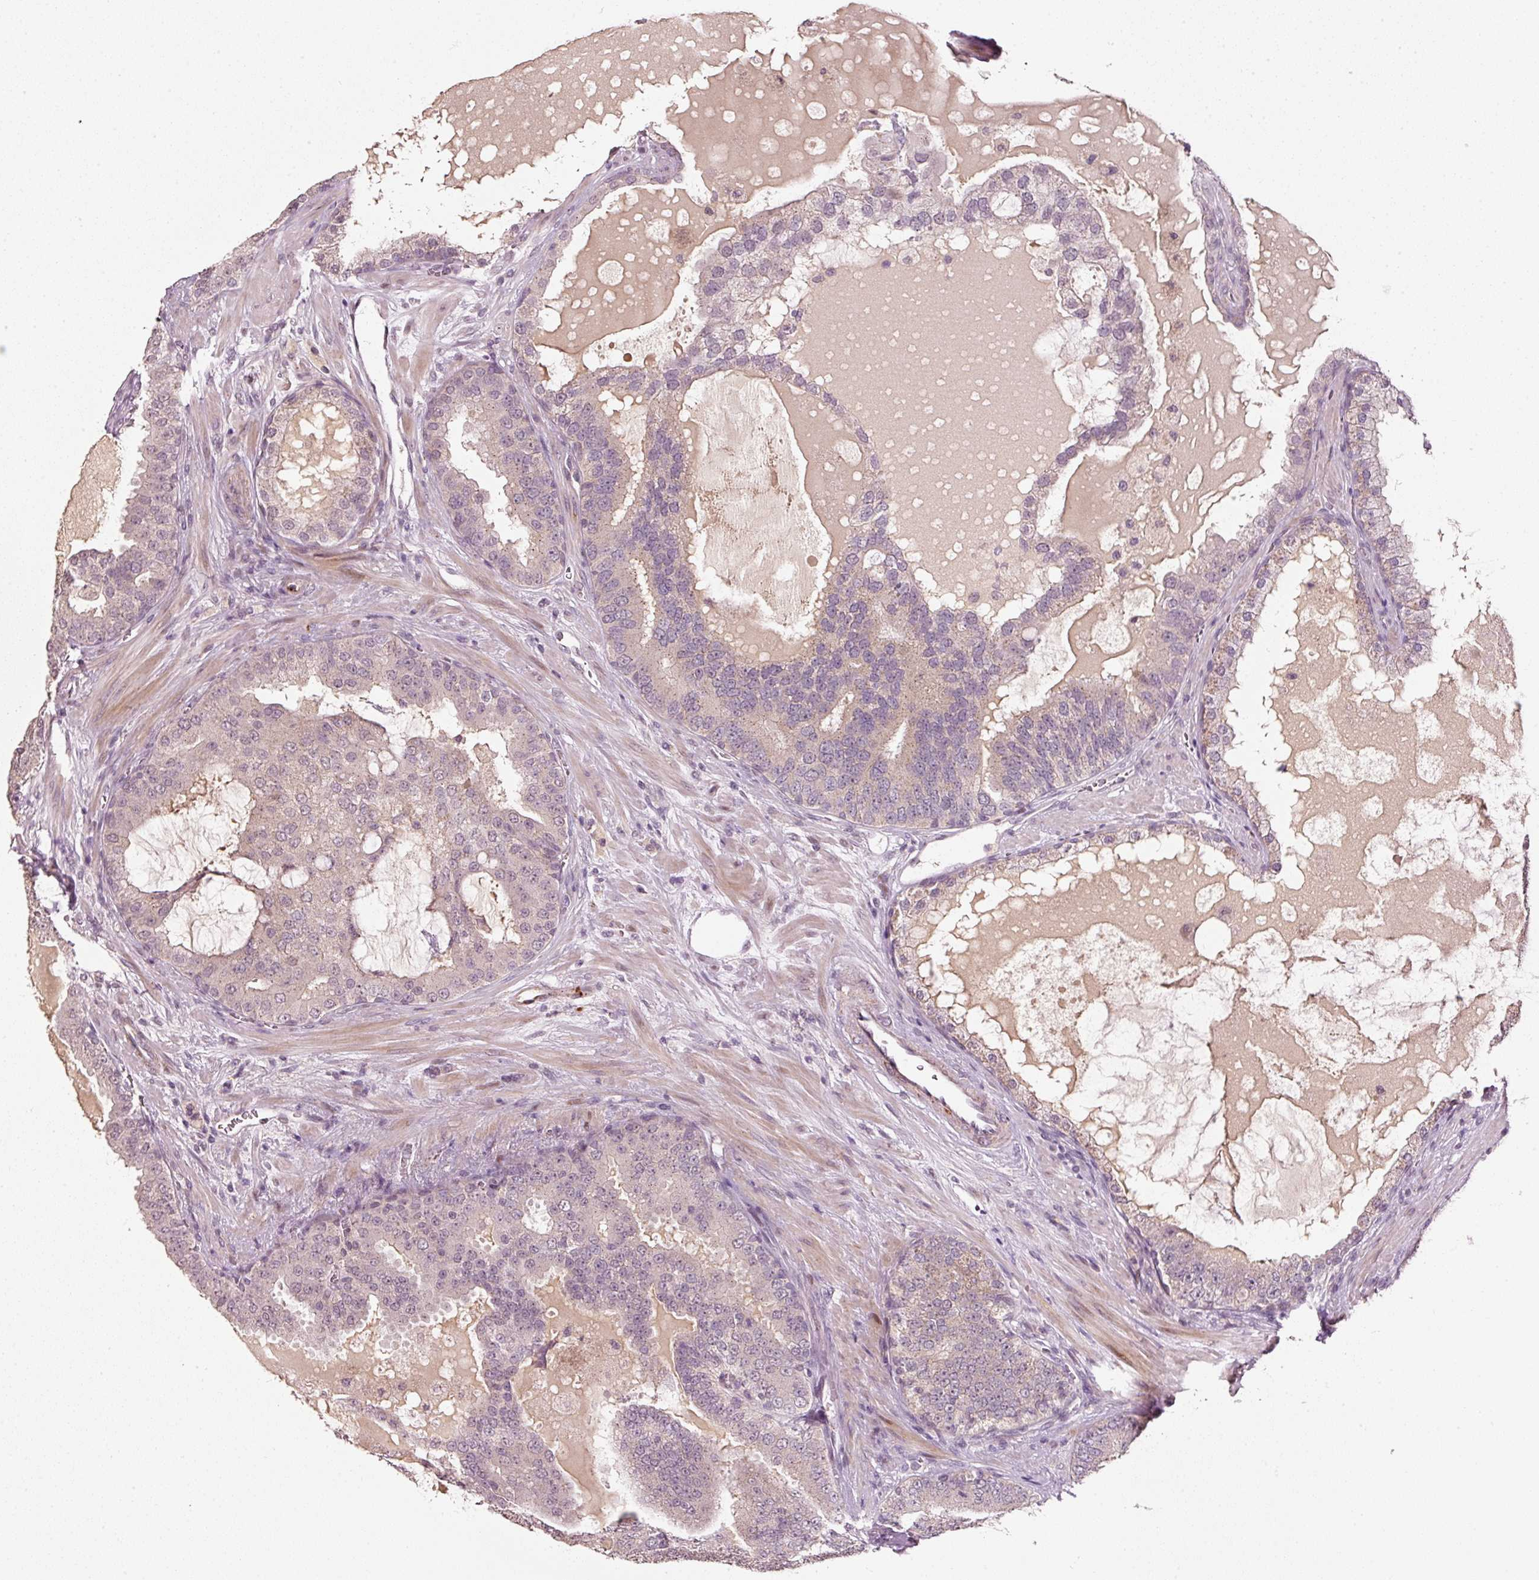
{"staining": {"intensity": "negative", "quantity": "none", "location": "none"}, "tissue": "prostate cancer", "cell_type": "Tumor cells", "image_type": "cancer", "snomed": [{"axis": "morphology", "description": "Adenocarcinoma, High grade"}, {"axis": "topography", "description": "Prostate"}], "caption": "A high-resolution histopathology image shows IHC staining of prostate cancer (adenocarcinoma (high-grade)), which exhibits no significant staining in tumor cells. The staining was performed using DAB to visualize the protein expression in brown, while the nuclei were stained in blue with hematoxylin (Magnification: 20x).", "gene": "TOB2", "patient": {"sex": "male", "age": 55}}